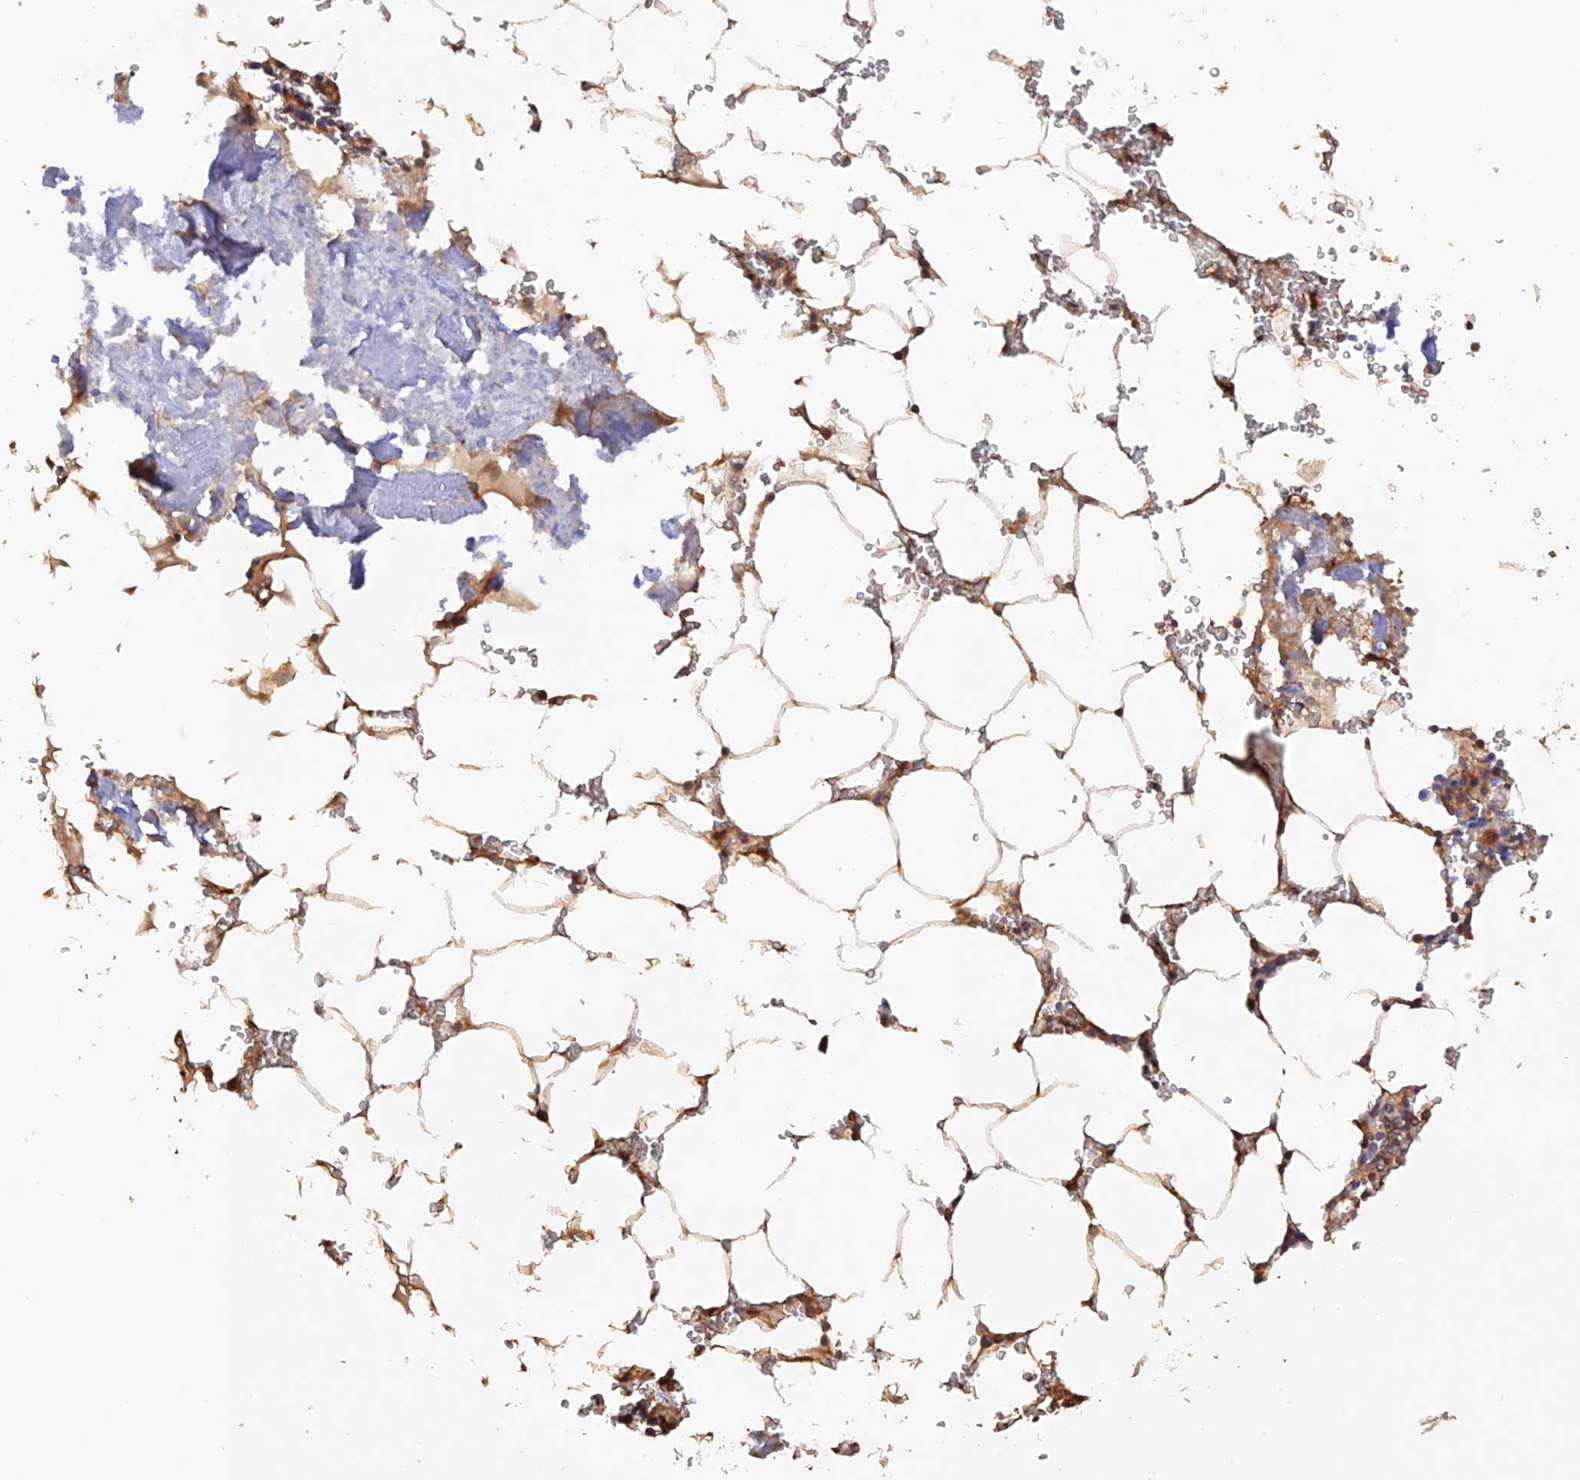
{"staining": {"intensity": "moderate", "quantity": "<25%", "location": "cytoplasmic/membranous"}, "tissue": "bone marrow", "cell_type": "Hematopoietic cells", "image_type": "normal", "snomed": [{"axis": "morphology", "description": "Normal tissue, NOS"}, {"axis": "topography", "description": "Bone marrow"}], "caption": "A brown stain labels moderate cytoplasmic/membranous positivity of a protein in hematopoietic cells of unremarkable bone marrow.", "gene": "CREBL2", "patient": {"sex": "male", "age": 70}}